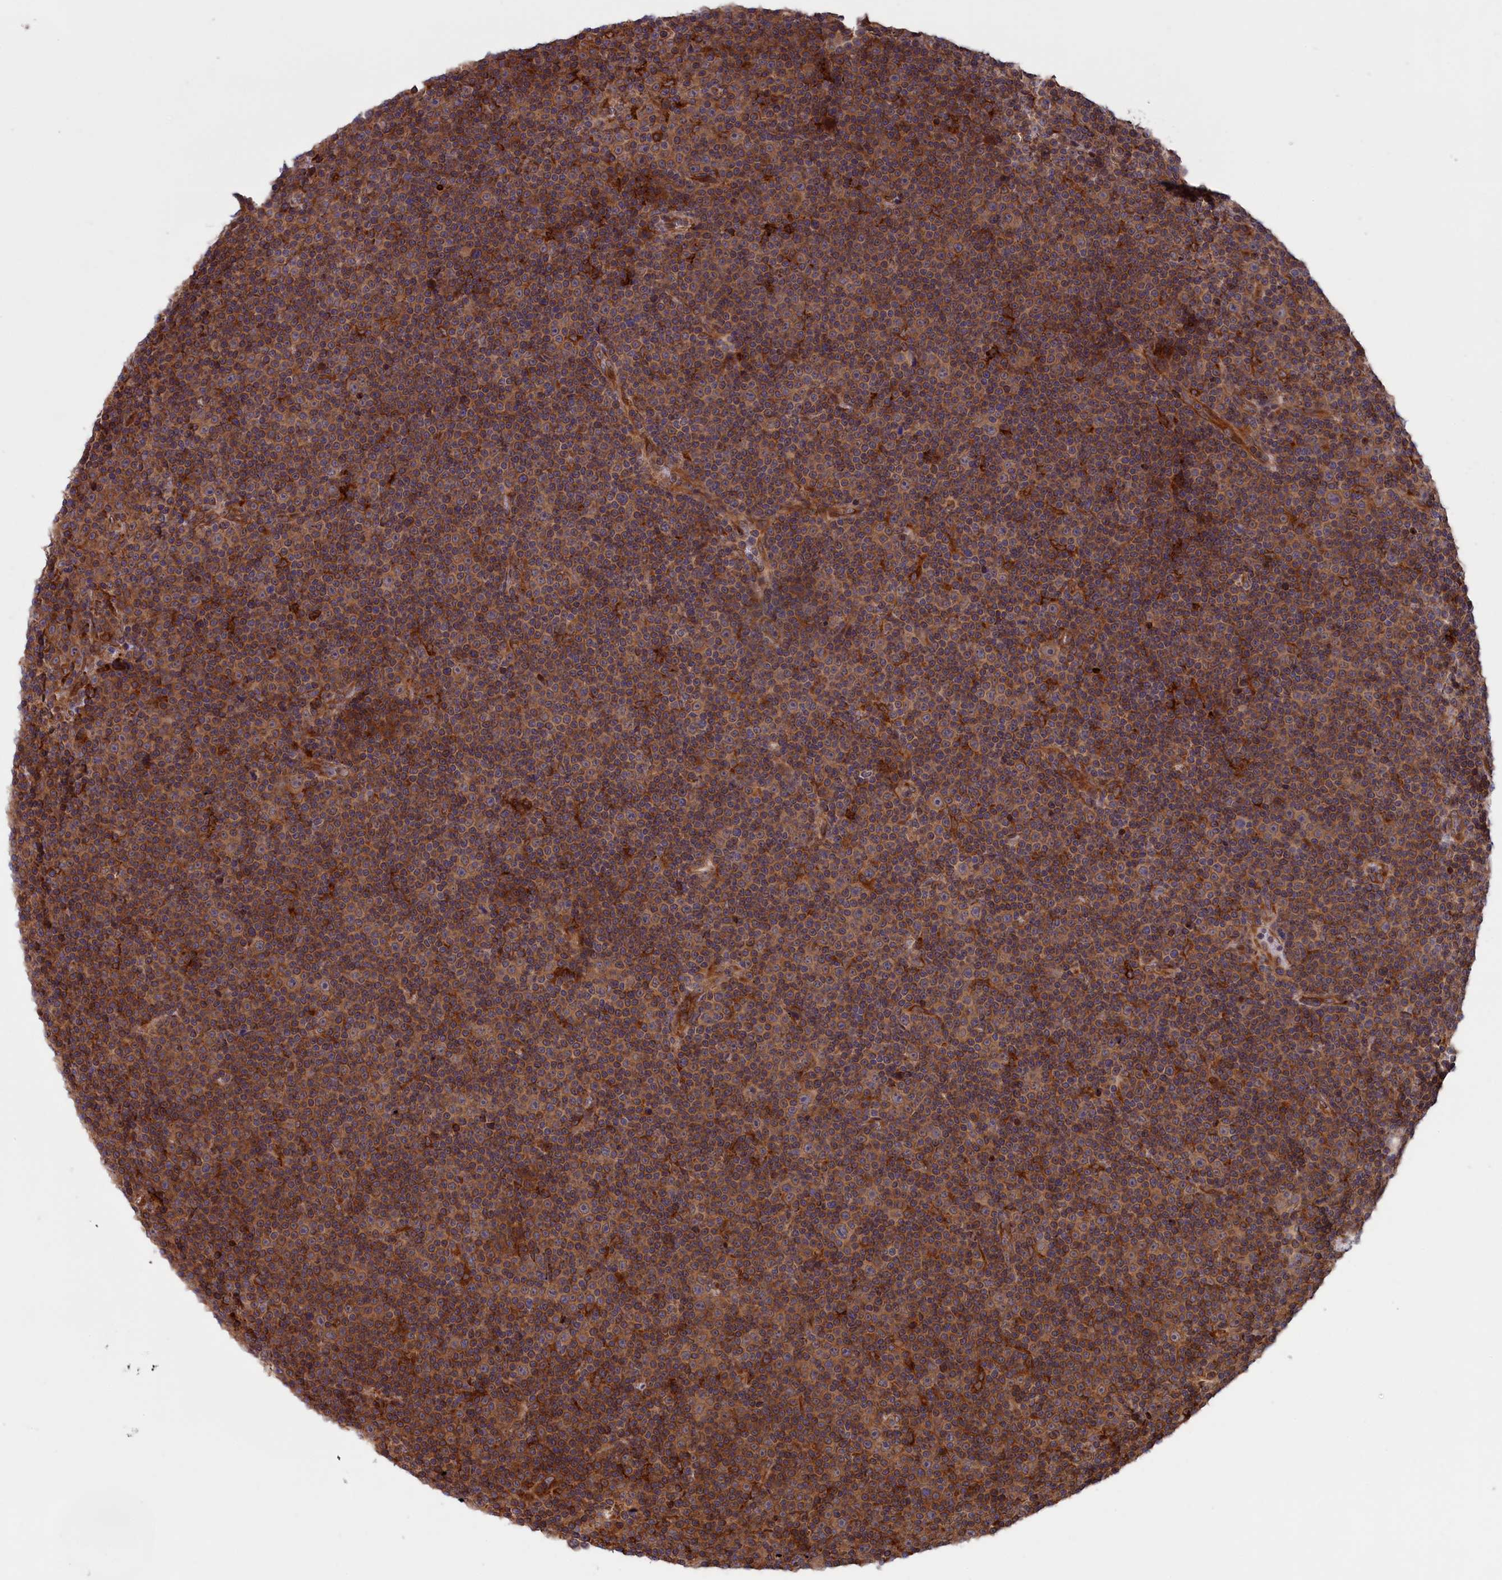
{"staining": {"intensity": "moderate", "quantity": ">75%", "location": "cytoplasmic/membranous"}, "tissue": "lymphoma", "cell_type": "Tumor cells", "image_type": "cancer", "snomed": [{"axis": "morphology", "description": "Malignant lymphoma, non-Hodgkin's type, Low grade"}, {"axis": "topography", "description": "Lymph node"}], "caption": "This photomicrograph reveals immunohistochemistry (IHC) staining of lymphoma, with medium moderate cytoplasmic/membranous positivity in about >75% of tumor cells.", "gene": "PLA2G4C", "patient": {"sex": "female", "age": 67}}